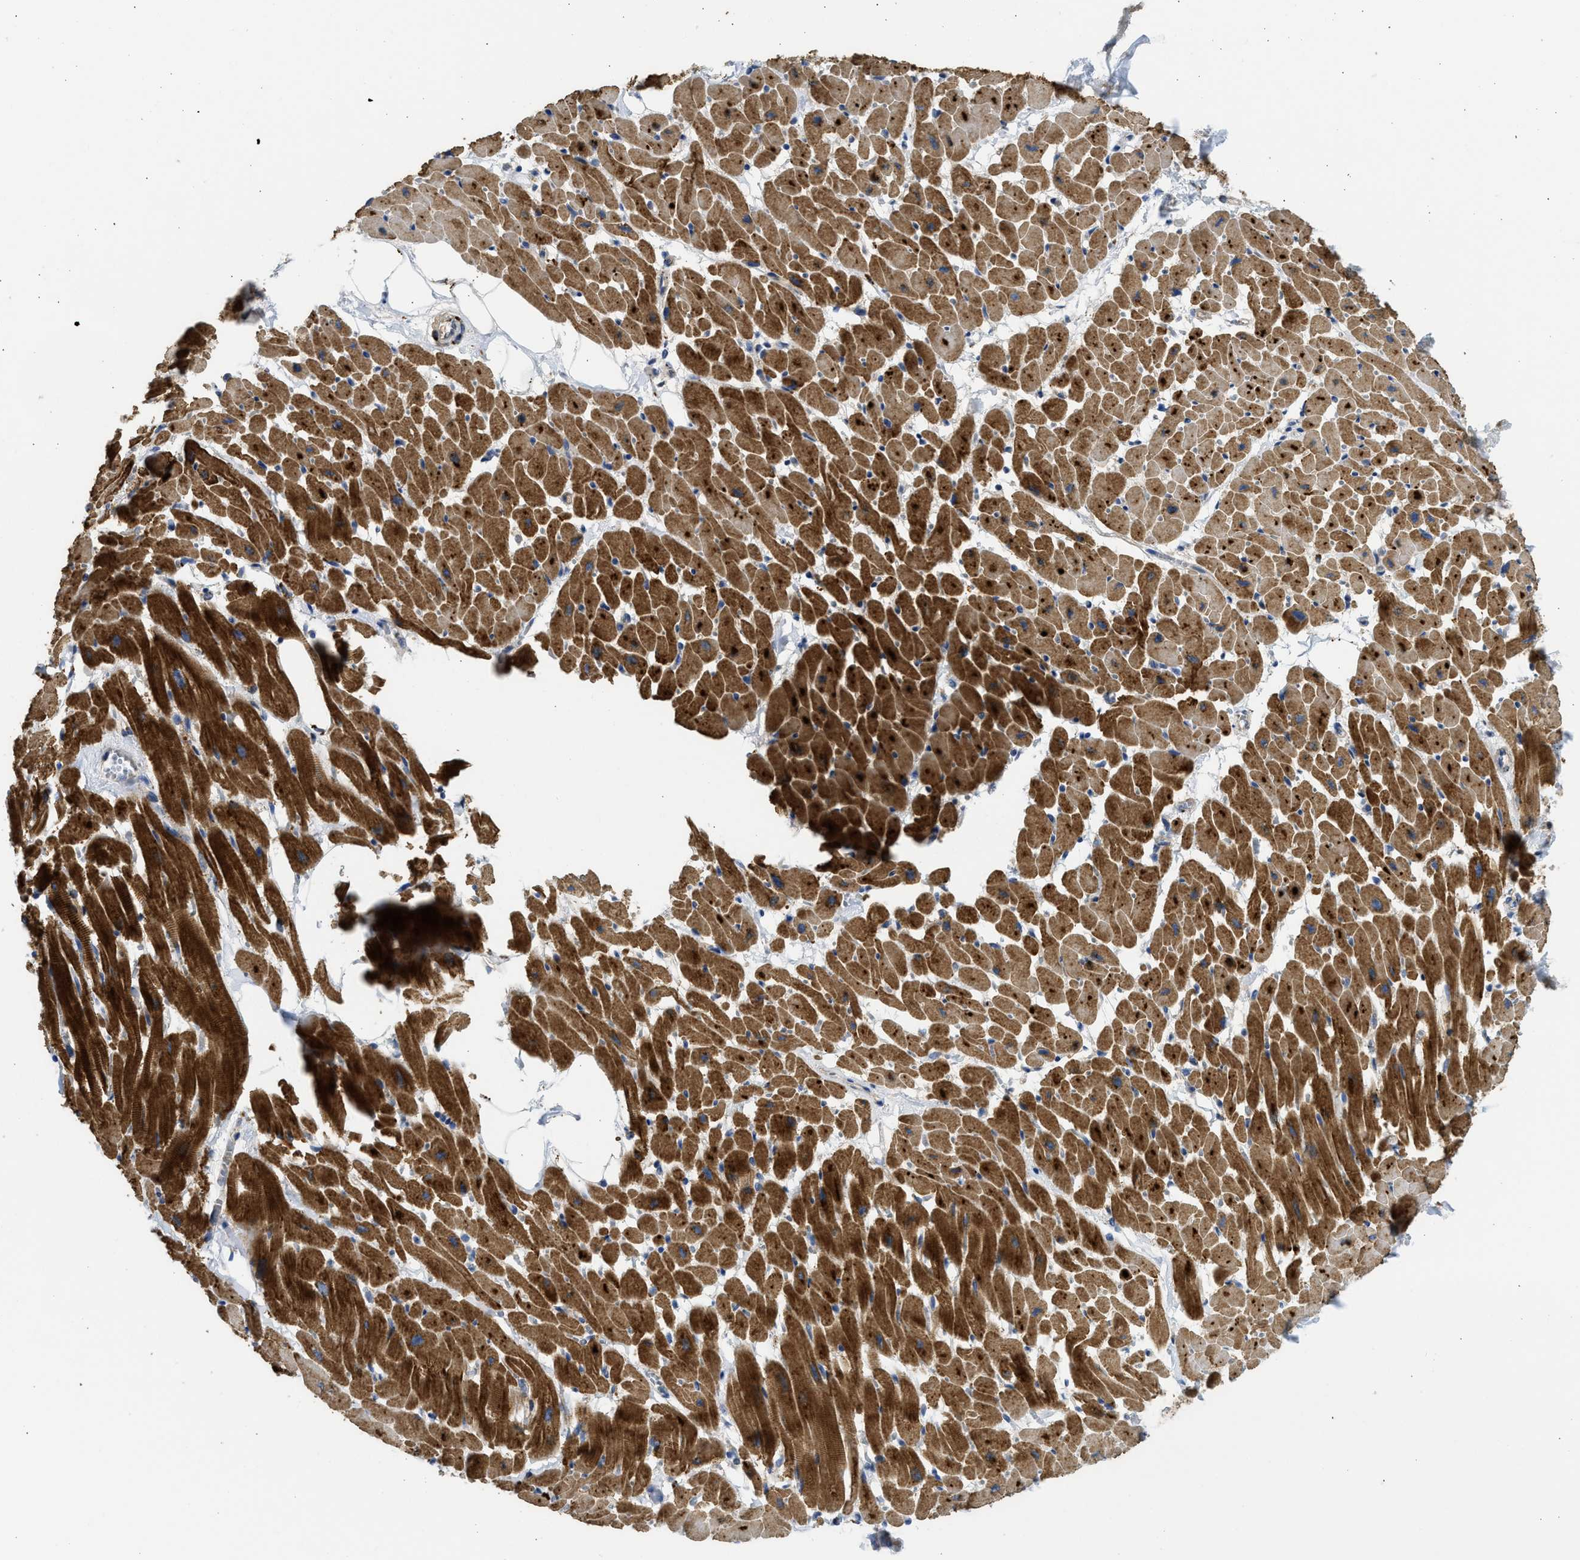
{"staining": {"intensity": "strong", "quantity": ">75%", "location": "cytoplasmic/membranous"}, "tissue": "heart muscle", "cell_type": "Cardiomyocytes", "image_type": "normal", "snomed": [{"axis": "morphology", "description": "Normal tissue, NOS"}, {"axis": "topography", "description": "Heart"}], "caption": "Immunohistochemical staining of benign human heart muscle displays high levels of strong cytoplasmic/membranous positivity in about >75% of cardiomyocytes.", "gene": "CSRNP2", "patient": {"sex": "female", "age": 19}}